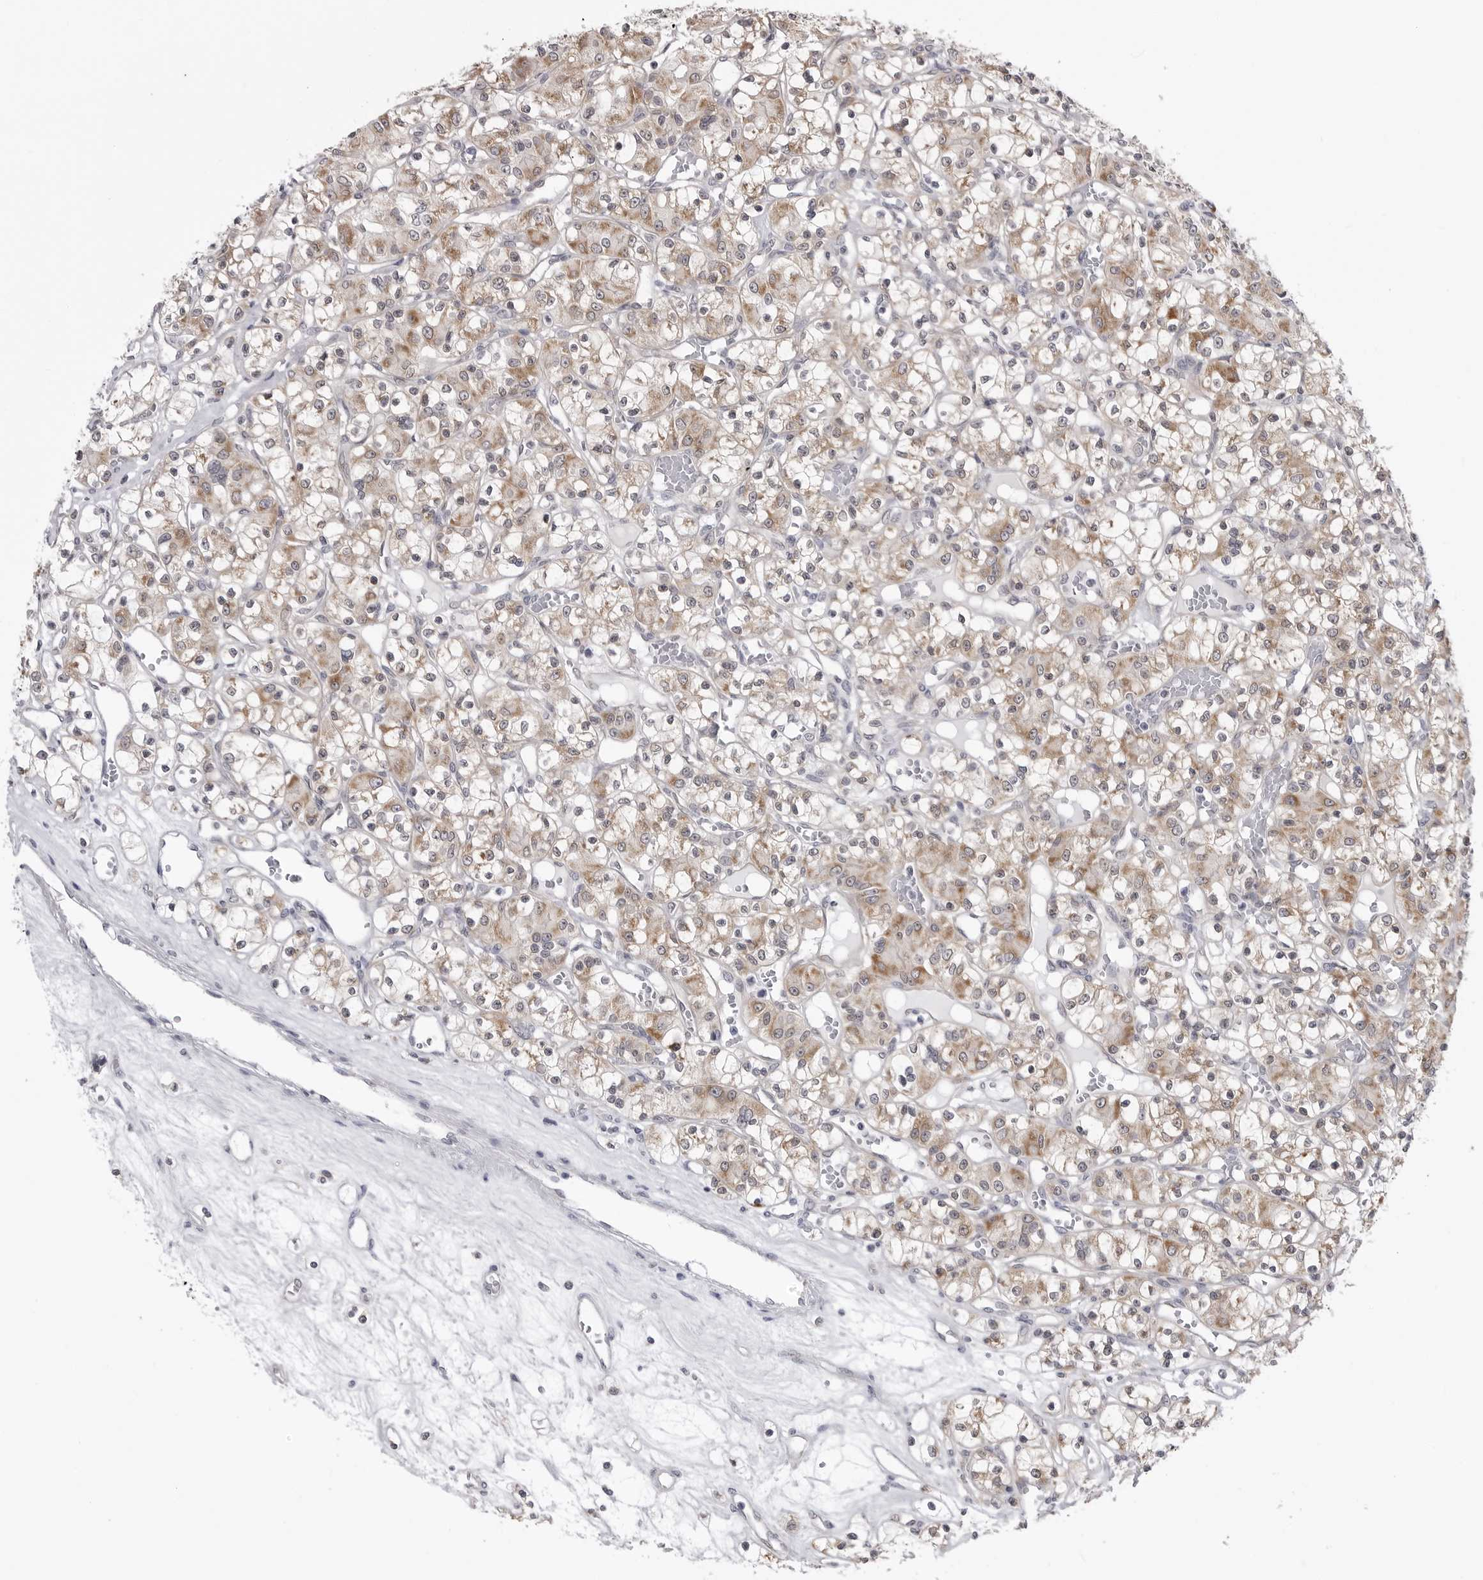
{"staining": {"intensity": "moderate", "quantity": ">75%", "location": "cytoplasmic/membranous"}, "tissue": "renal cancer", "cell_type": "Tumor cells", "image_type": "cancer", "snomed": [{"axis": "morphology", "description": "Adenocarcinoma, NOS"}, {"axis": "topography", "description": "Kidney"}], "caption": "Protein expression analysis of adenocarcinoma (renal) shows moderate cytoplasmic/membranous positivity in approximately >75% of tumor cells.", "gene": "FH", "patient": {"sex": "female", "age": 59}}